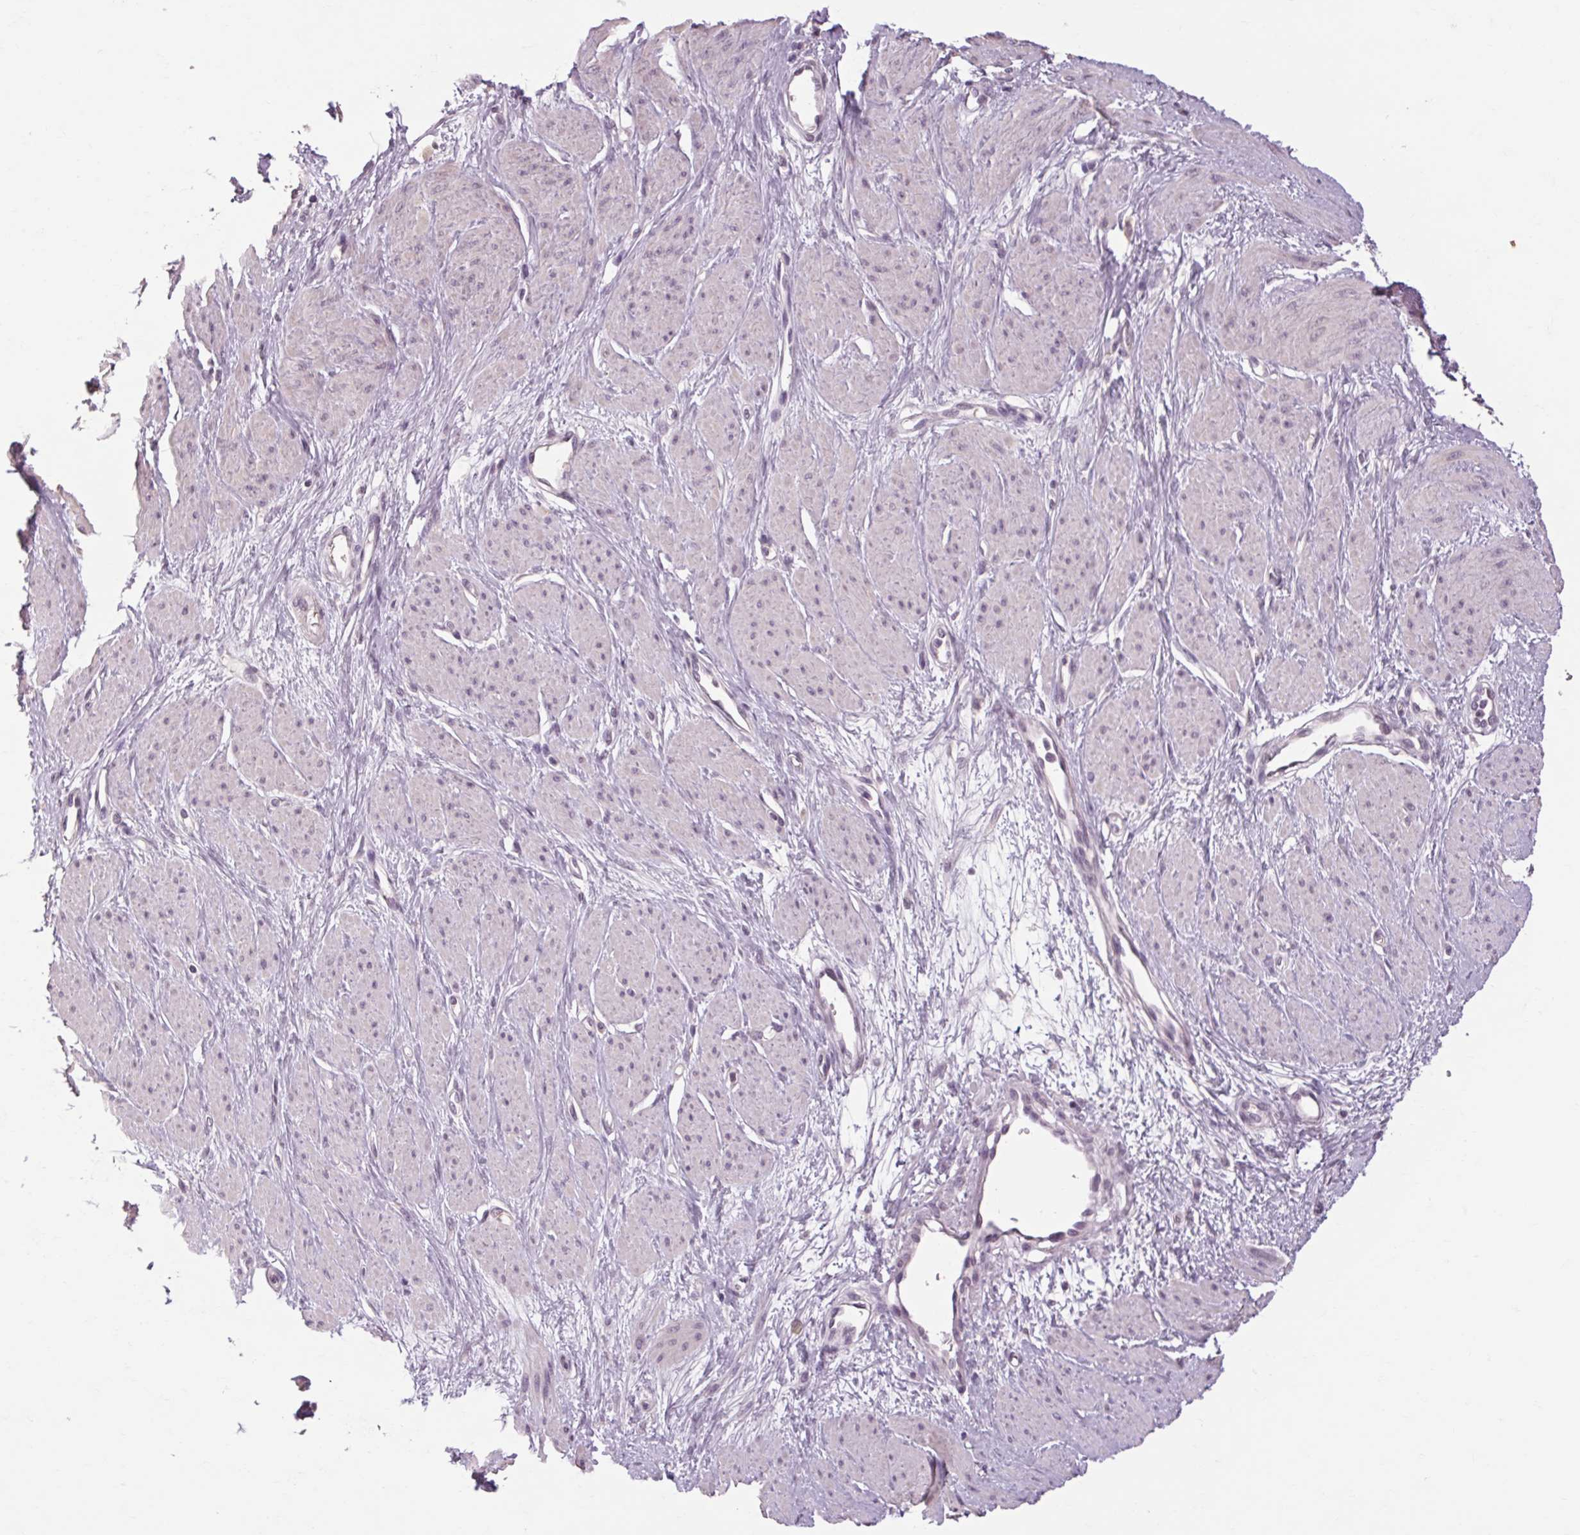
{"staining": {"intensity": "negative", "quantity": "none", "location": "none"}, "tissue": "smooth muscle", "cell_type": "Smooth muscle cells", "image_type": "normal", "snomed": [{"axis": "morphology", "description": "Normal tissue, NOS"}, {"axis": "topography", "description": "Smooth muscle"}, {"axis": "topography", "description": "Uterus"}], "caption": "High power microscopy photomicrograph of an IHC micrograph of normal smooth muscle, revealing no significant expression in smooth muscle cells. The staining was performed using DAB (3,3'-diaminobenzidine) to visualize the protein expression in brown, while the nuclei were stained in blue with hematoxylin (Magnification: 20x).", "gene": "POMC", "patient": {"sex": "female", "age": 39}}